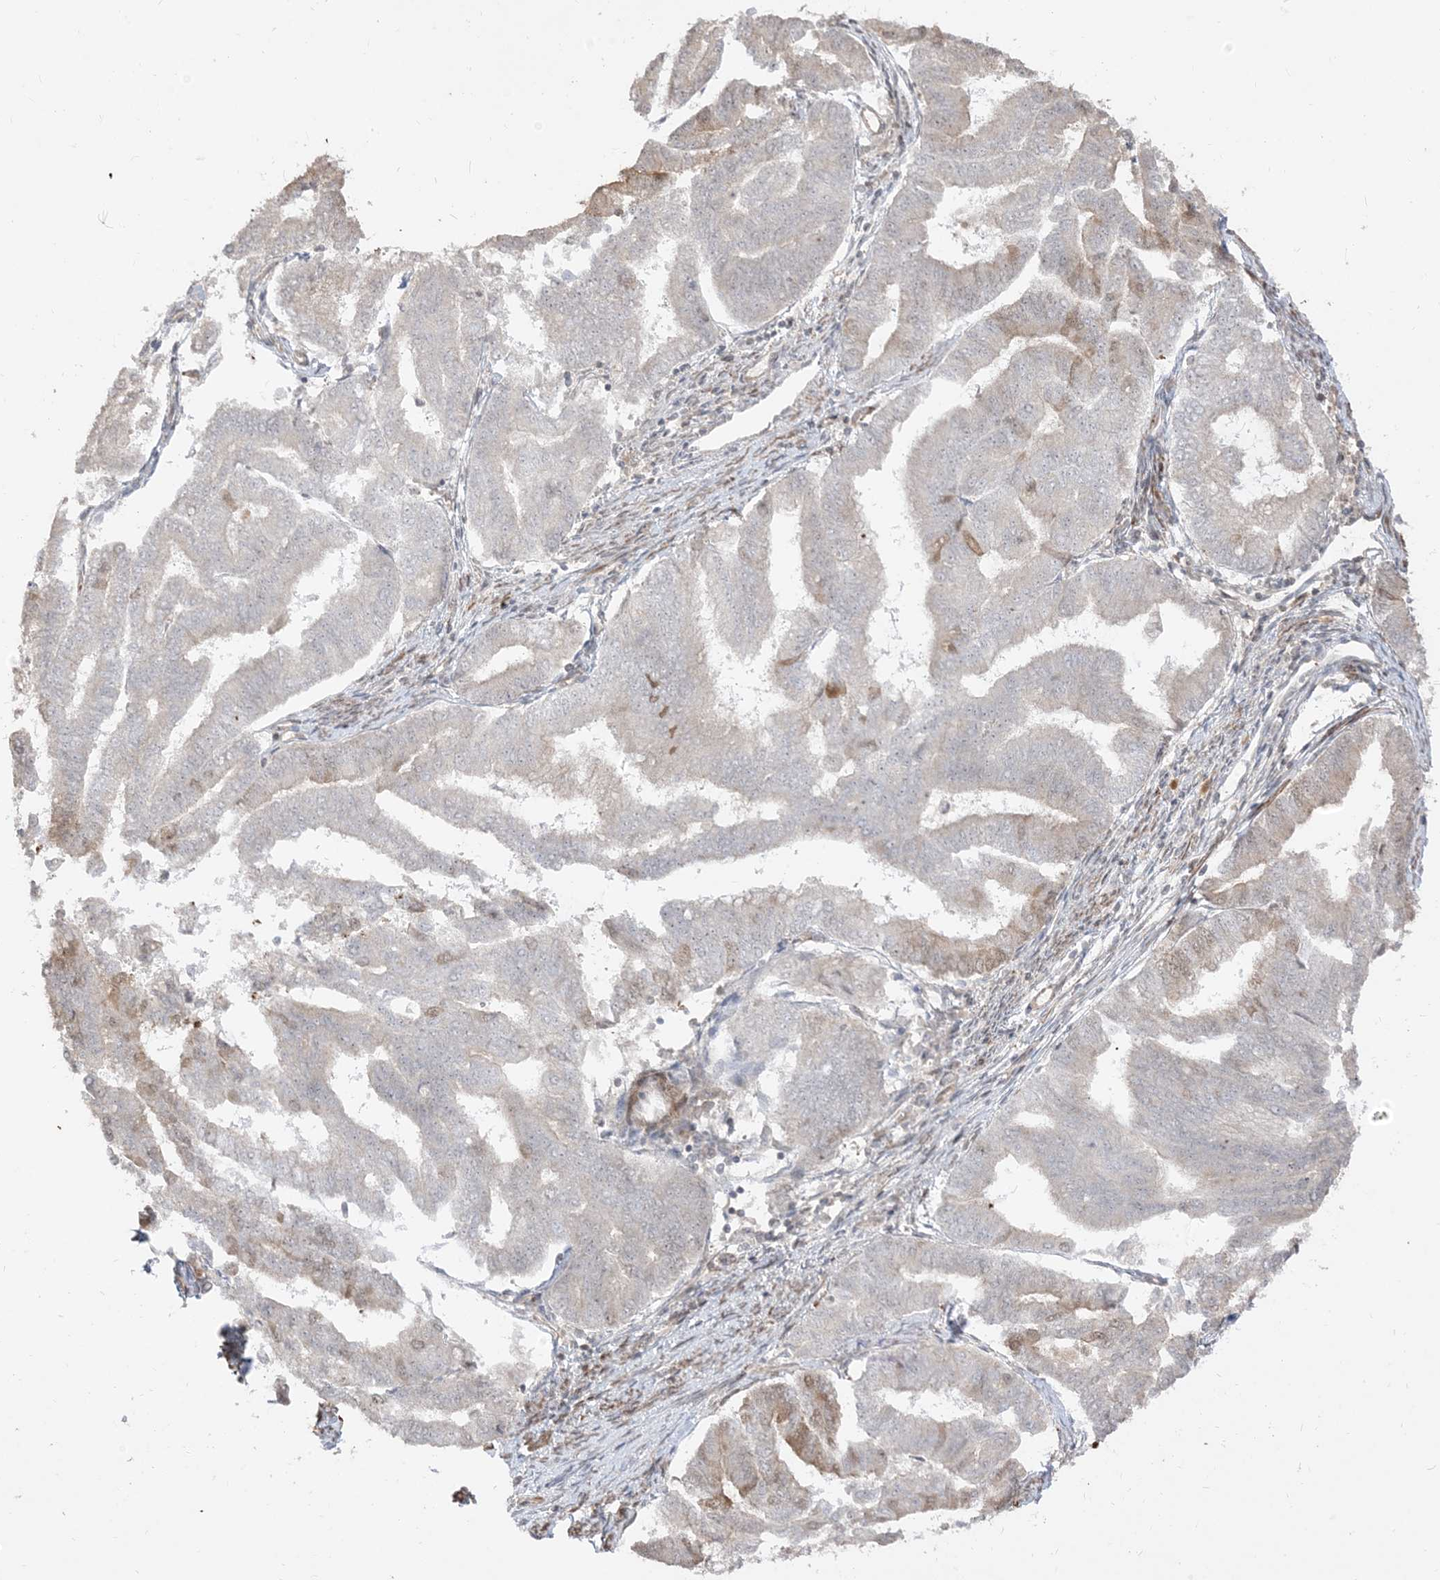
{"staining": {"intensity": "moderate", "quantity": "<25%", "location": "cytoplasmic/membranous"}, "tissue": "endometrial cancer", "cell_type": "Tumor cells", "image_type": "cancer", "snomed": [{"axis": "morphology", "description": "Adenocarcinoma, NOS"}, {"axis": "topography", "description": "Endometrium"}], "caption": "Protein expression by IHC displays moderate cytoplasmic/membranous staining in about <25% of tumor cells in adenocarcinoma (endometrial). The staining is performed using DAB brown chromogen to label protein expression. The nuclei are counter-stained blue using hematoxylin.", "gene": "TBCC", "patient": {"sex": "female", "age": 79}}